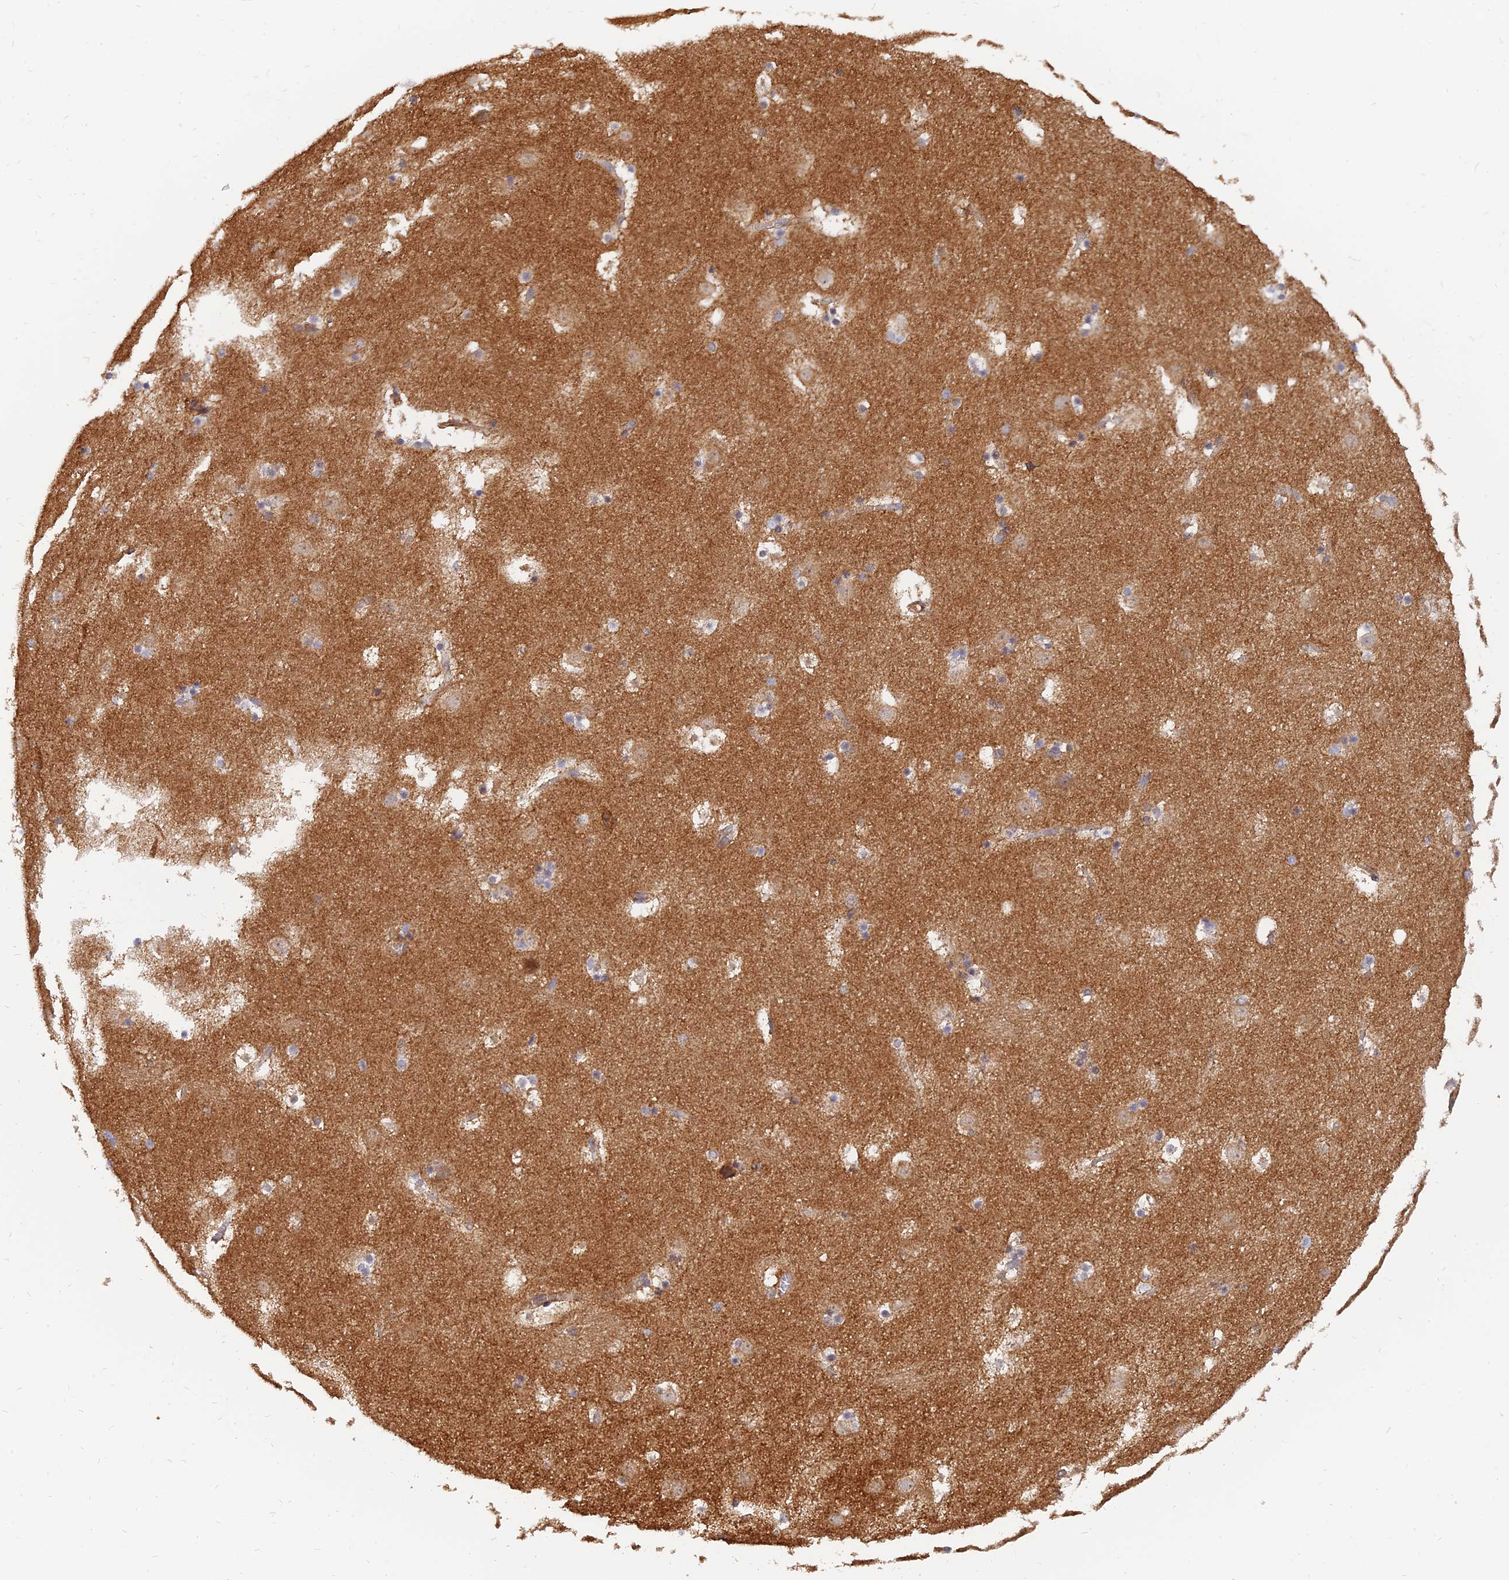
{"staining": {"intensity": "moderate", "quantity": "<25%", "location": "cytoplasmic/membranous"}, "tissue": "caudate", "cell_type": "Glial cells", "image_type": "normal", "snomed": [{"axis": "morphology", "description": "Normal tissue, NOS"}, {"axis": "topography", "description": "Lateral ventricle wall"}], "caption": "Caudate was stained to show a protein in brown. There is low levels of moderate cytoplasmic/membranous expression in approximately <25% of glial cells. The staining was performed using DAB (3,3'-diaminobenzidine), with brown indicating positive protein expression. Nuclei are stained blue with hematoxylin.", "gene": "WDR41", "patient": {"sex": "male", "age": 45}}